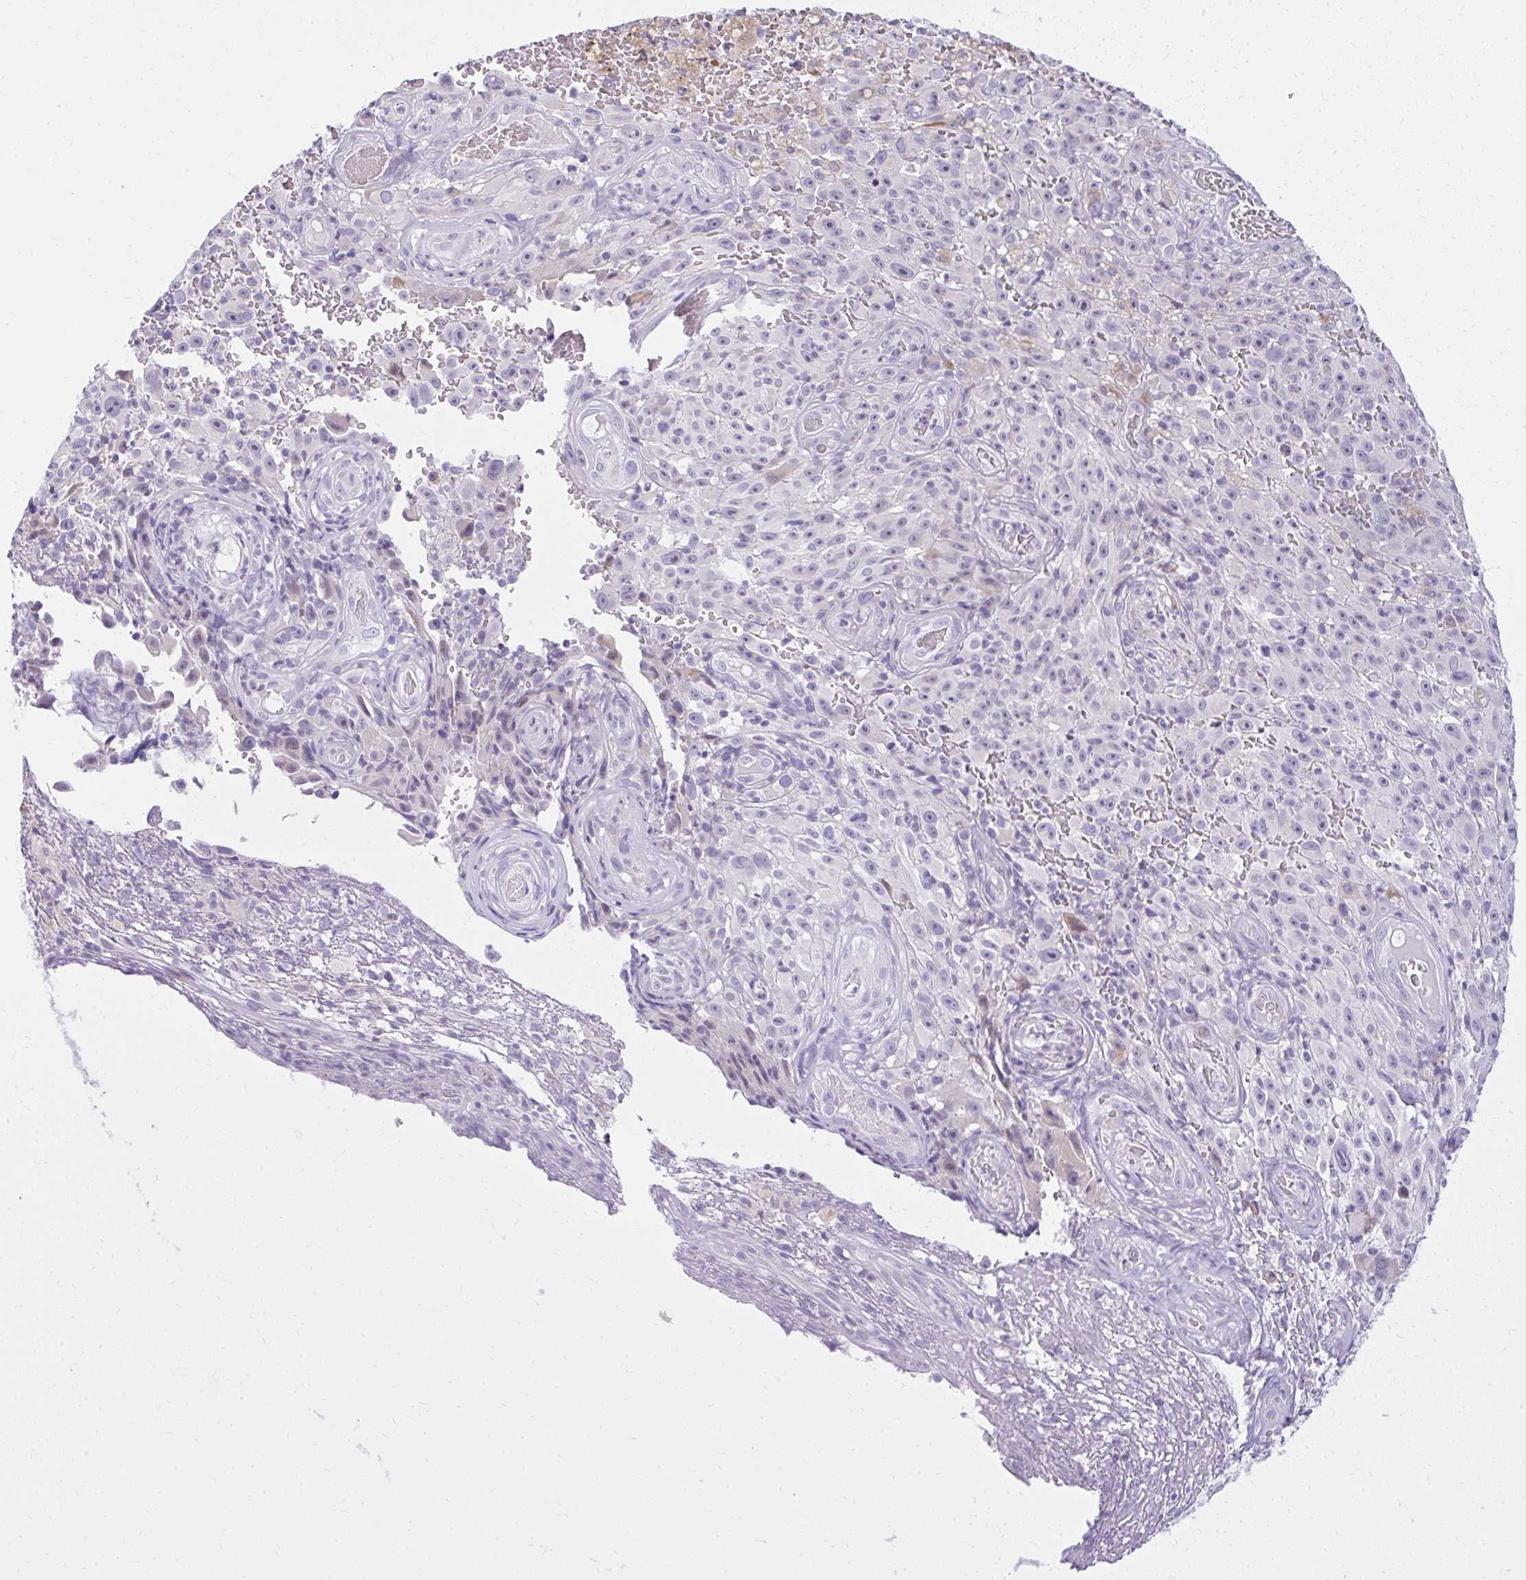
{"staining": {"intensity": "negative", "quantity": "none", "location": "none"}, "tissue": "melanoma", "cell_type": "Tumor cells", "image_type": "cancer", "snomed": [{"axis": "morphology", "description": "Malignant melanoma, NOS"}, {"axis": "topography", "description": "Skin"}], "caption": "Immunohistochemical staining of malignant melanoma demonstrates no significant staining in tumor cells.", "gene": "PRAP1", "patient": {"sex": "female", "age": 82}}